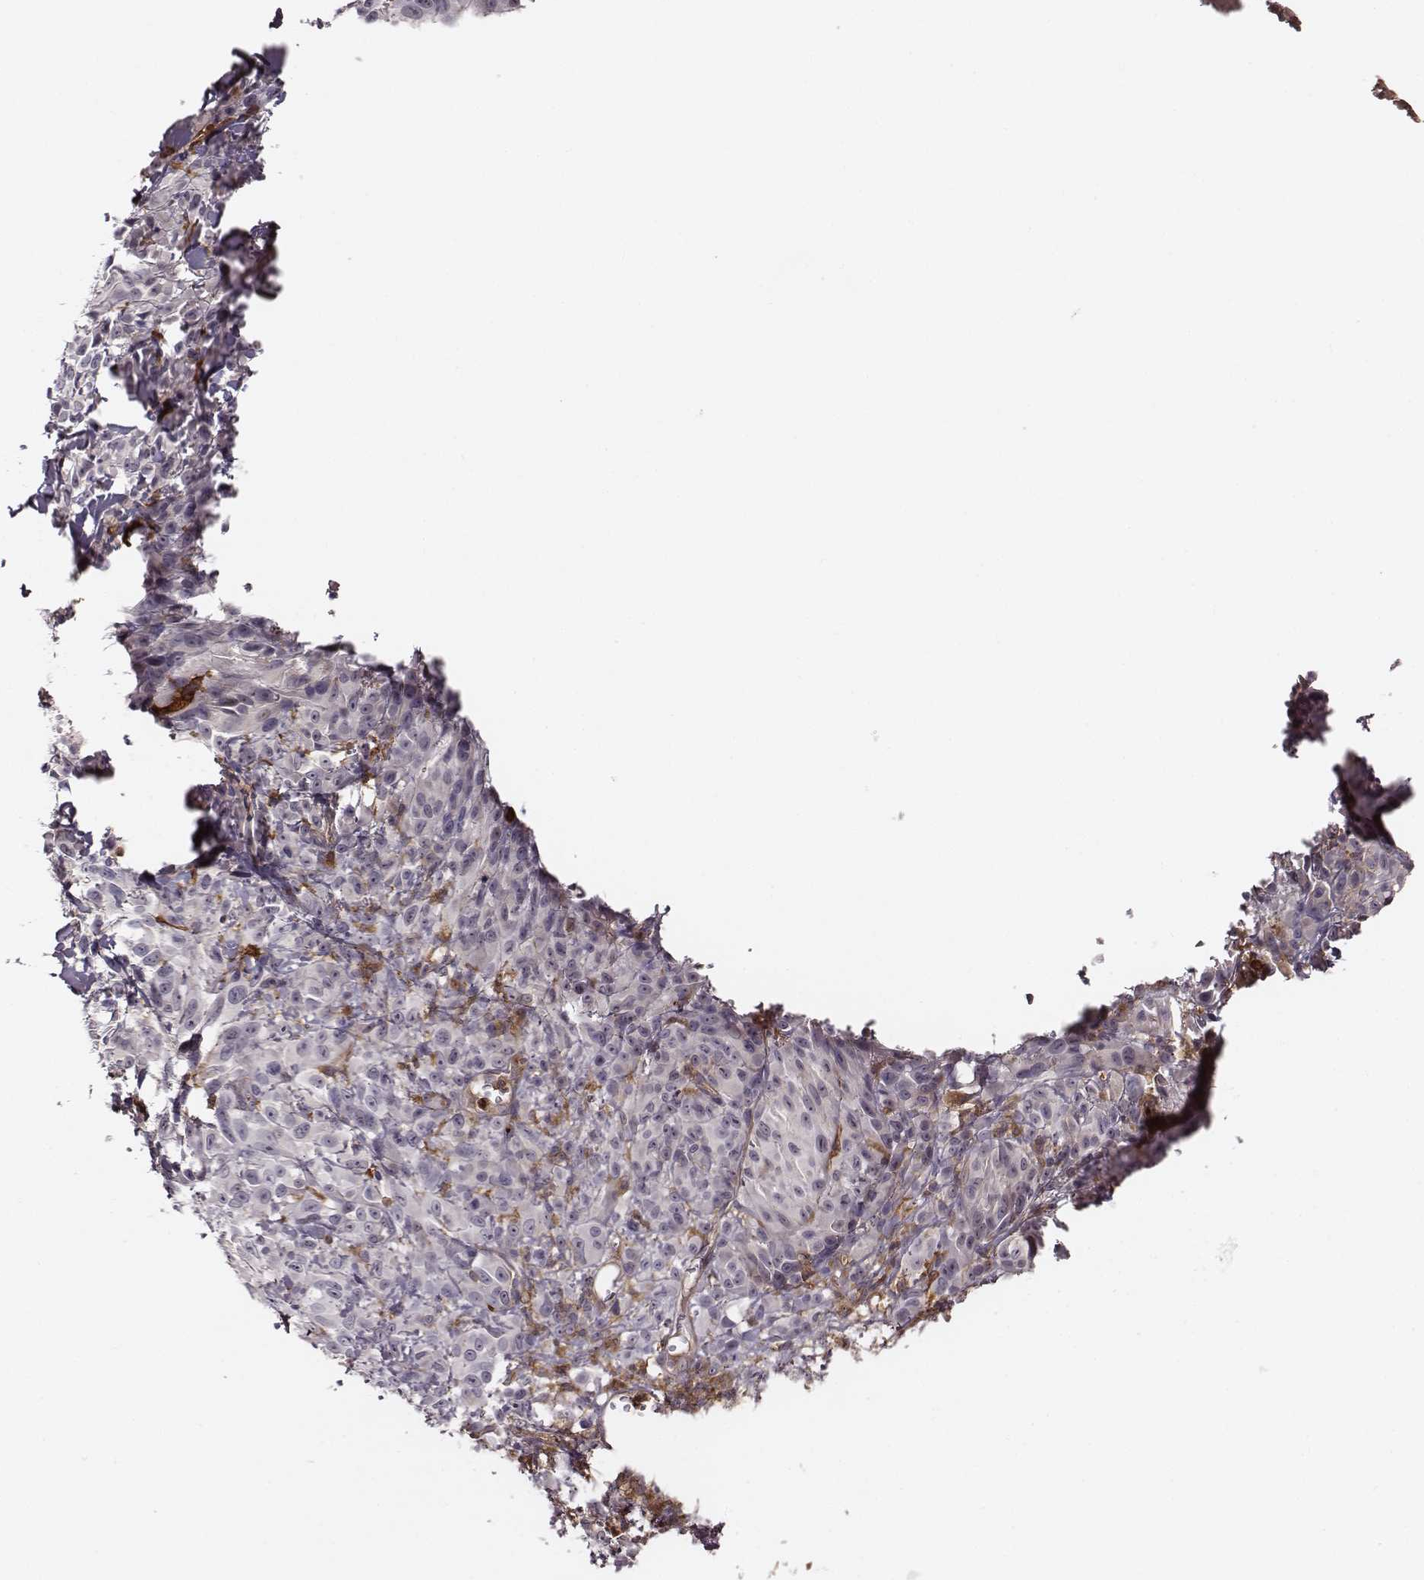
{"staining": {"intensity": "negative", "quantity": "none", "location": "none"}, "tissue": "melanoma", "cell_type": "Tumor cells", "image_type": "cancer", "snomed": [{"axis": "morphology", "description": "Malignant melanoma, NOS"}, {"axis": "topography", "description": "Skin"}], "caption": "The IHC histopathology image has no significant staining in tumor cells of malignant melanoma tissue.", "gene": "ZYX", "patient": {"sex": "male", "age": 83}}